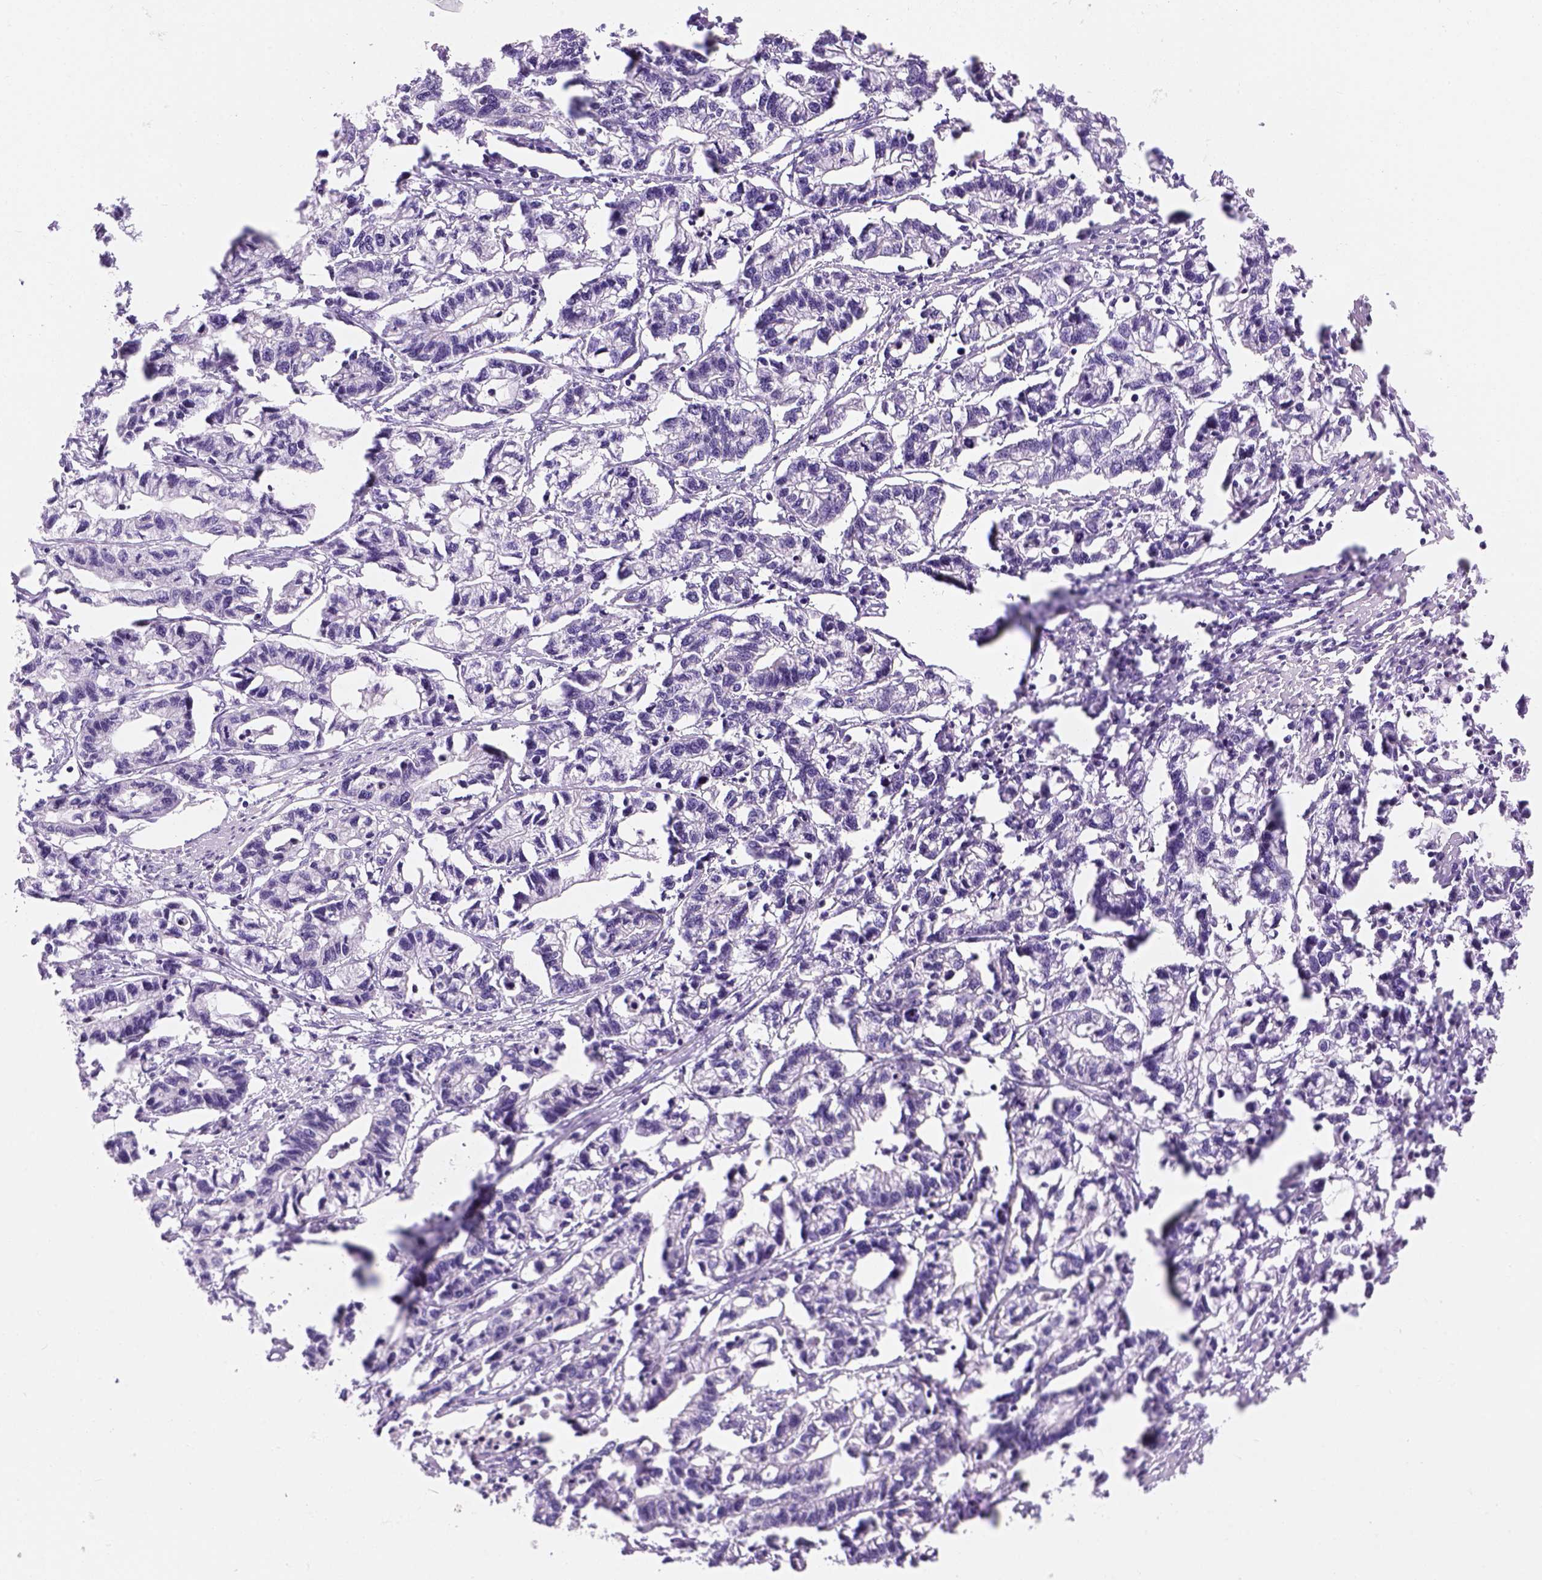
{"staining": {"intensity": "negative", "quantity": "none", "location": "none"}, "tissue": "stomach cancer", "cell_type": "Tumor cells", "image_type": "cancer", "snomed": [{"axis": "morphology", "description": "Adenocarcinoma, NOS"}, {"axis": "topography", "description": "Stomach"}], "caption": "Immunohistochemistry (IHC) of human stomach cancer shows no positivity in tumor cells.", "gene": "TMEM38A", "patient": {"sex": "male", "age": 83}}